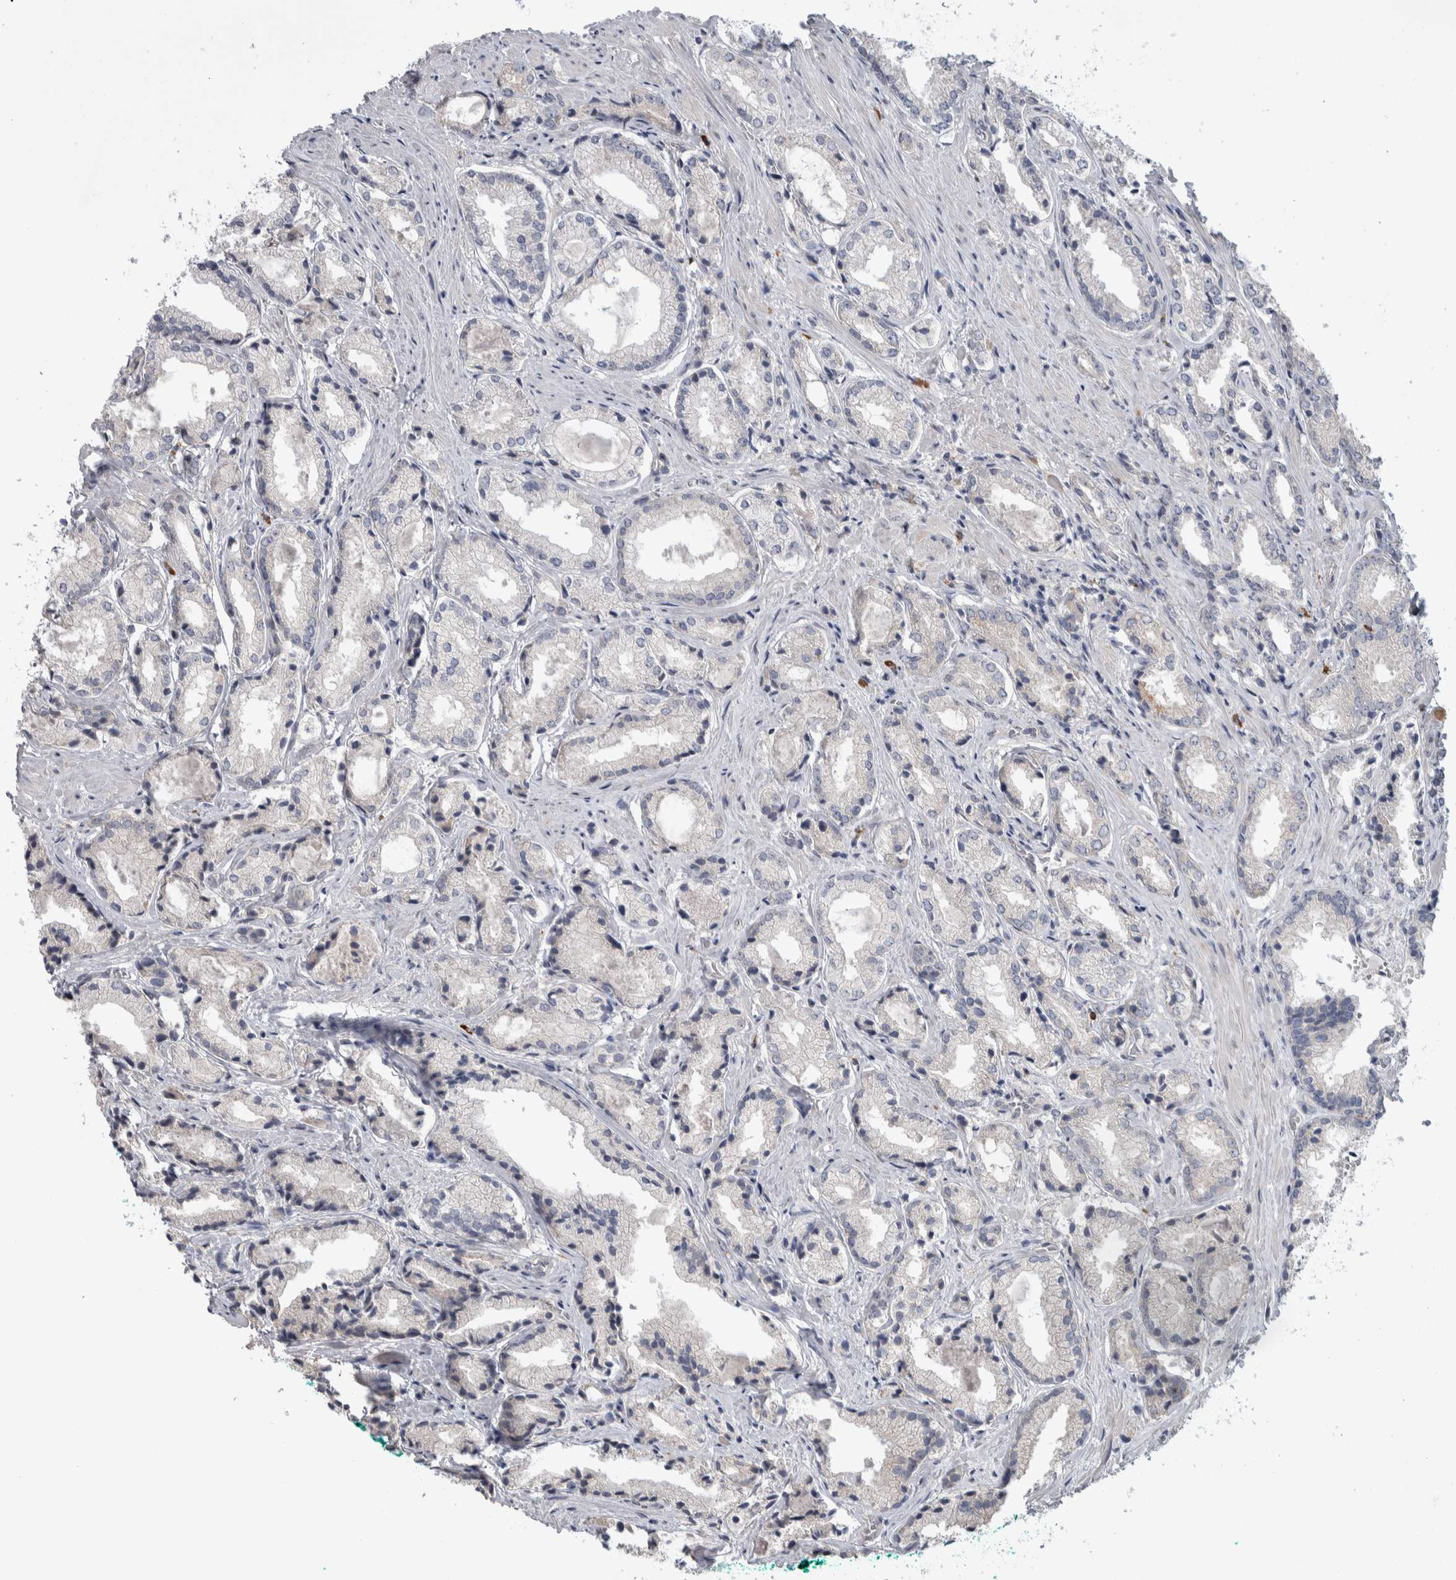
{"staining": {"intensity": "negative", "quantity": "none", "location": "none"}, "tissue": "prostate cancer", "cell_type": "Tumor cells", "image_type": "cancer", "snomed": [{"axis": "morphology", "description": "Adenocarcinoma, Low grade"}, {"axis": "topography", "description": "Prostate"}], "caption": "Tumor cells show no significant protein staining in prostate low-grade adenocarcinoma.", "gene": "IBTK", "patient": {"sex": "male", "age": 62}}